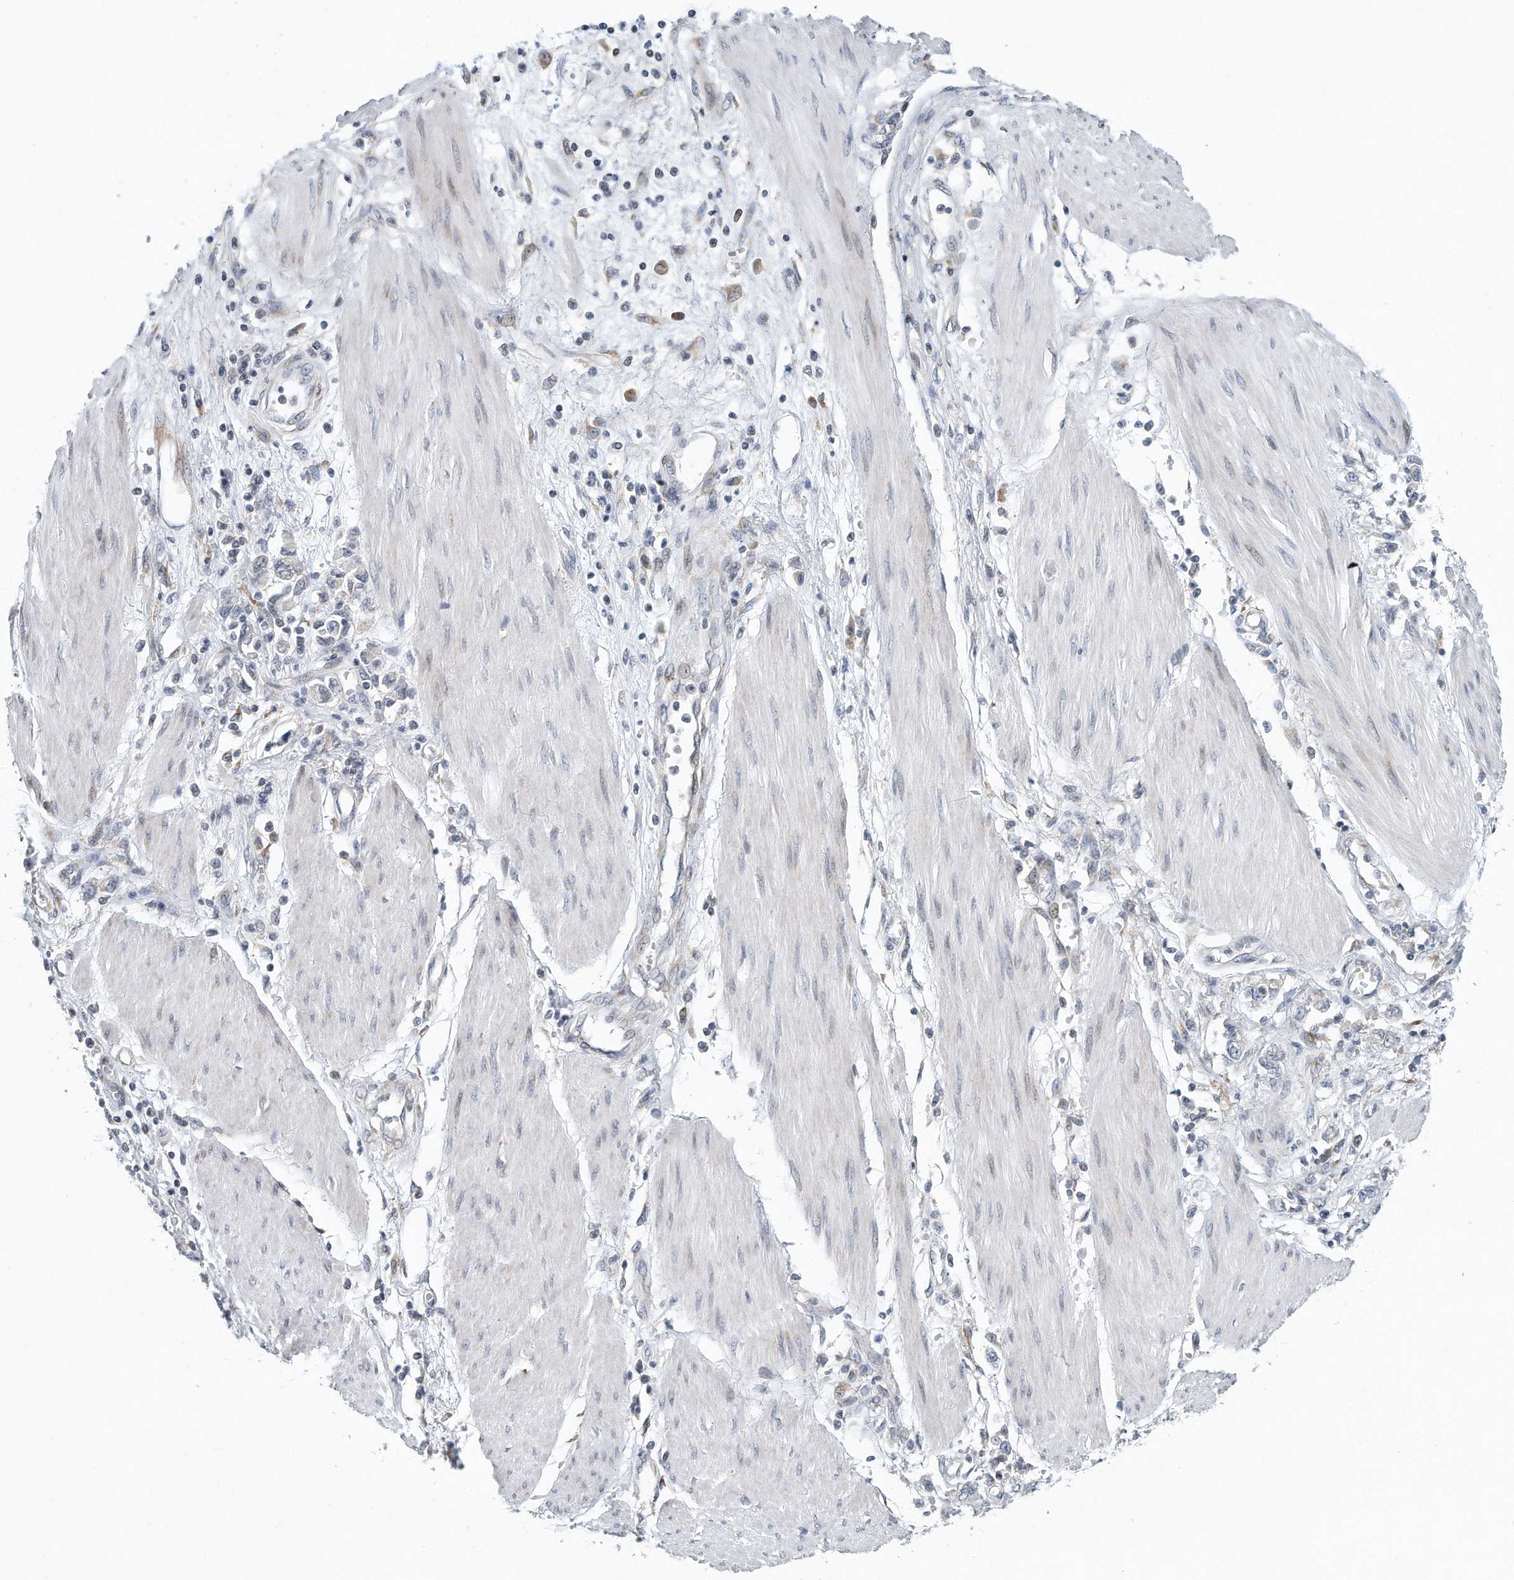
{"staining": {"intensity": "negative", "quantity": "none", "location": "none"}, "tissue": "stomach cancer", "cell_type": "Tumor cells", "image_type": "cancer", "snomed": [{"axis": "morphology", "description": "Adenocarcinoma, NOS"}, {"axis": "topography", "description": "Stomach"}], "caption": "High magnification brightfield microscopy of stomach cancer stained with DAB (brown) and counterstained with hematoxylin (blue): tumor cells show no significant positivity.", "gene": "VLDLR", "patient": {"sex": "female", "age": 76}}